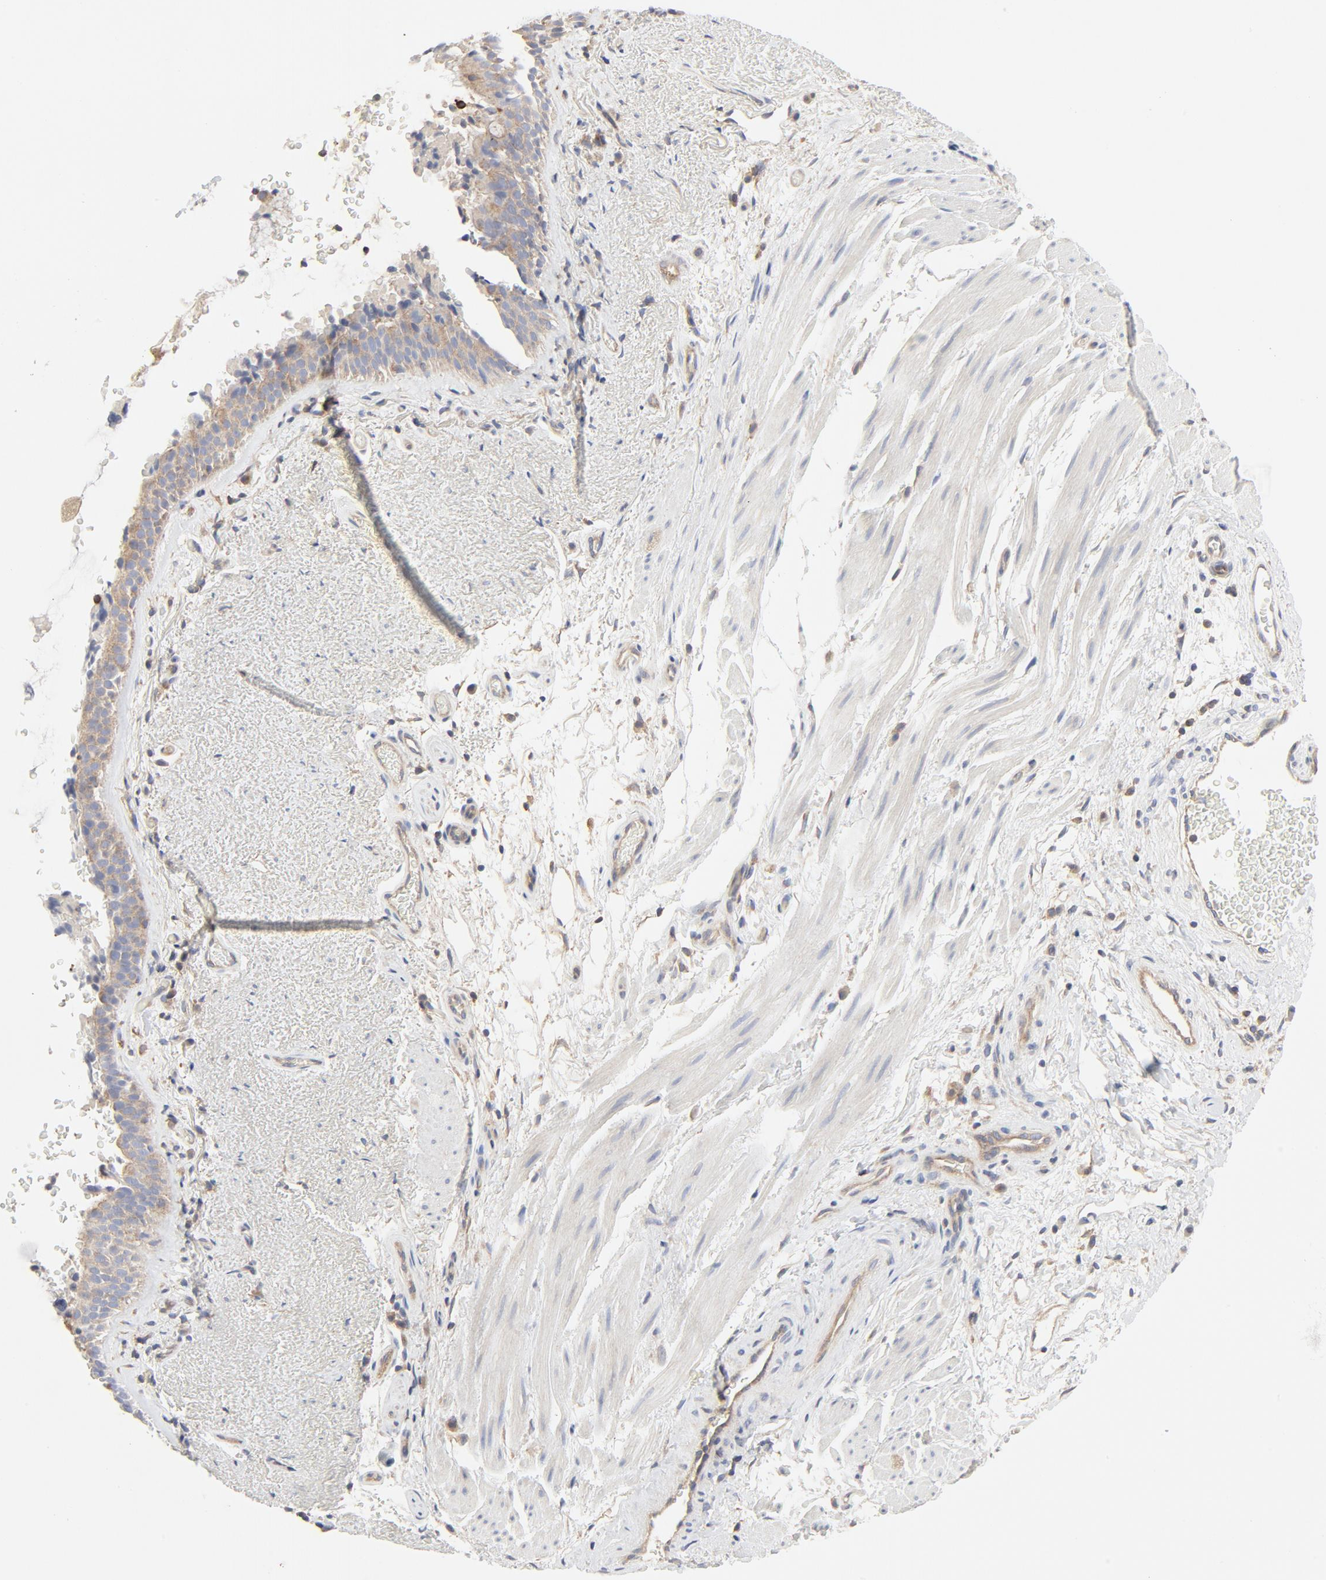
{"staining": {"intensity": "moderate", "quantity": ">75%", "location": "cytoplasmic/membranous"}, "tissue": "bronchus", "cell_type": "Respiratory epithelial cells", "image_type": "normal", "snomed": [{"axis": "morphology", "description": "Normal tissue, NOS"}, {"axis": "topography", "description": "Bronchus"}], "caption": "Respiratory epithelial cells display moderate cytoplasmic/membranous positivity in approximately >75% of cells in normal bronchus.", "gene": "RABEP1", "patient": {"sex": "female", "age": 54}}